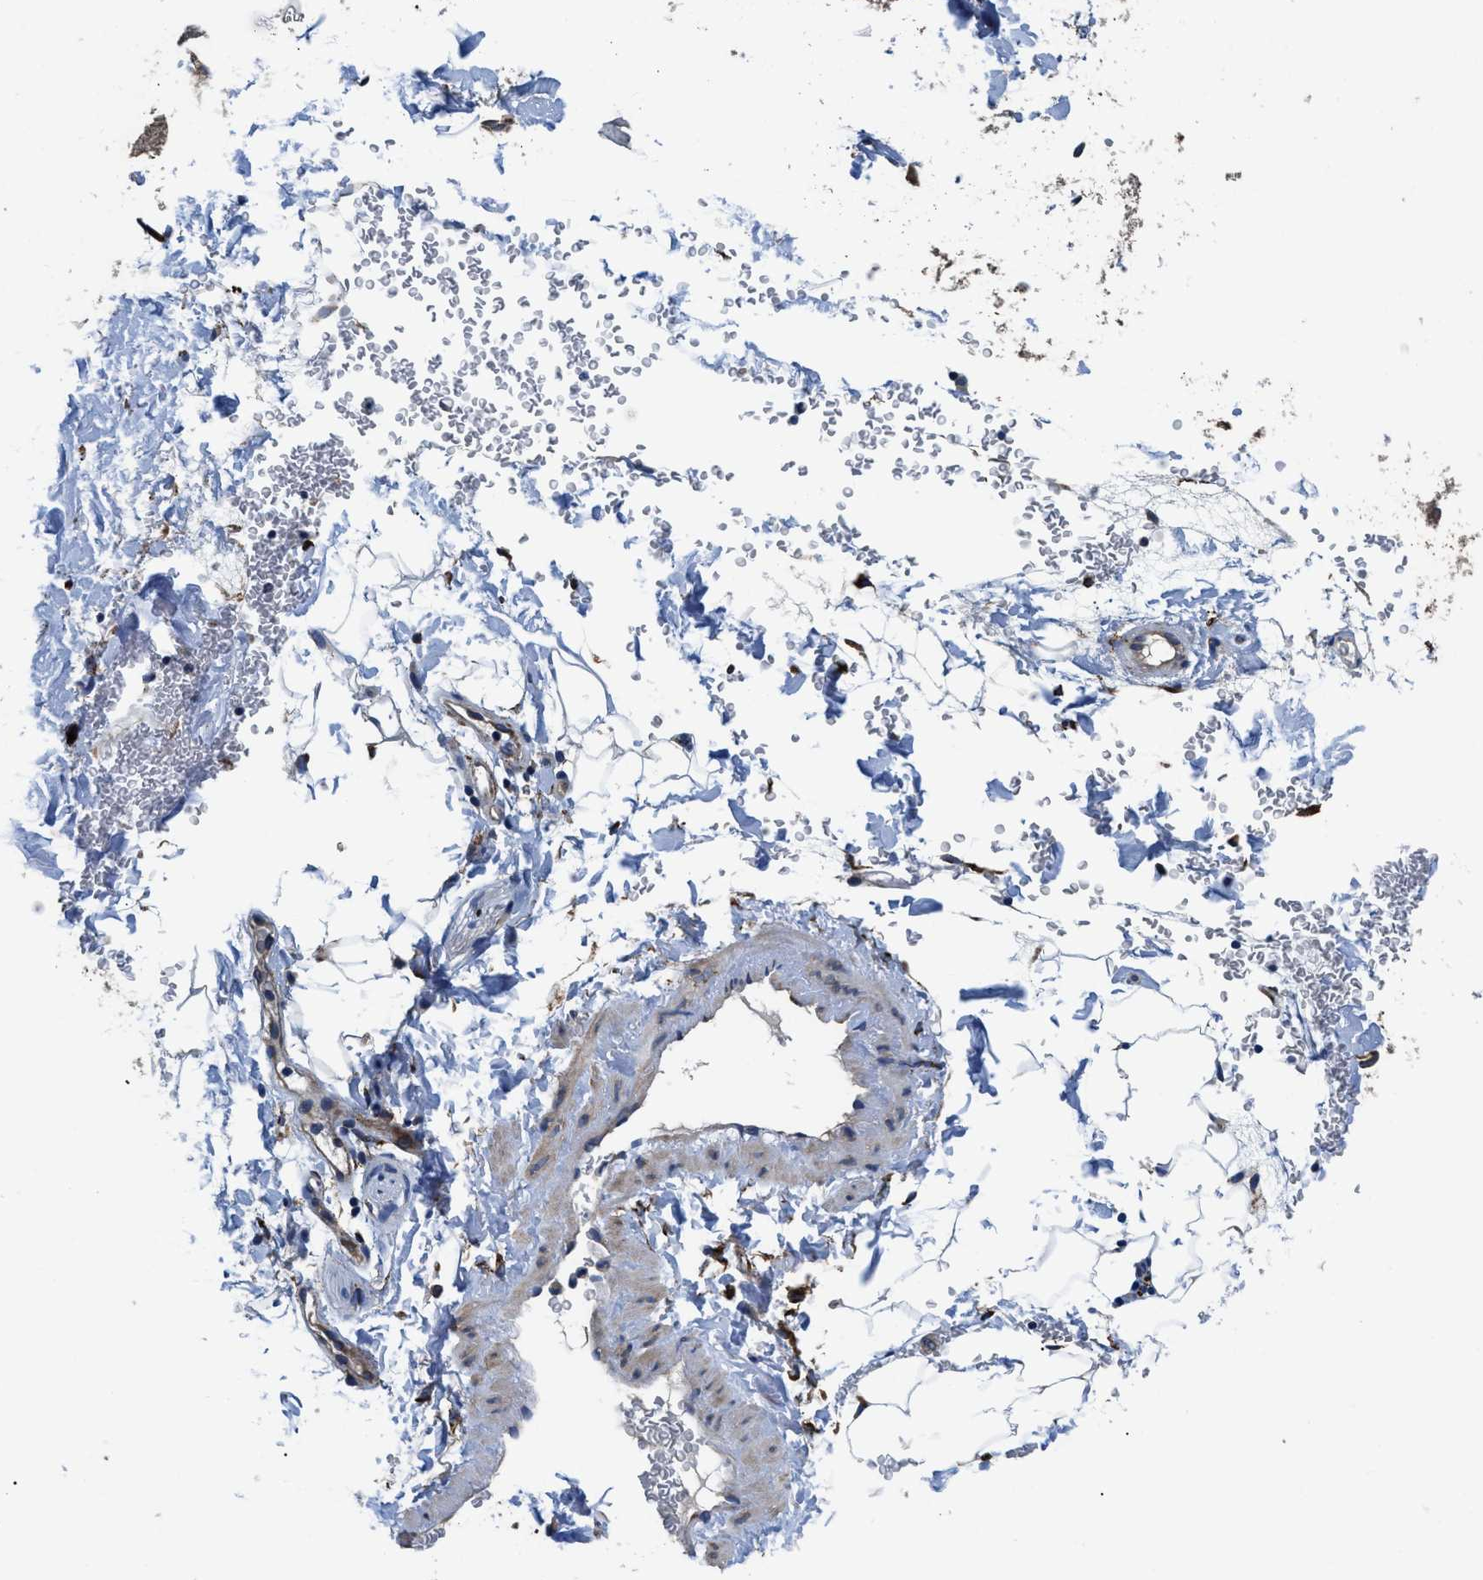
{"staining": {"intensity": "negative", "quantity": "none", "location": "none"}, "tissue": "adipose tissue", "cell_type": "Adipocytes", "image_type": "normal", "snomed": [{"axis": "morphology", "description": "Normal tissue, NOS"}, {"axis": "topography", "description": "Cartilage tissue"}, {"axis": "topography", "description": "Bronchus"}], "caption": "Immunohistochemistry image of unremarkable human adipose tissue stained for a protein (brown), which demonstrates no staining in adipocytes.", "gene": "SQLE", "patient": {"sex": "female", "age": 73}}